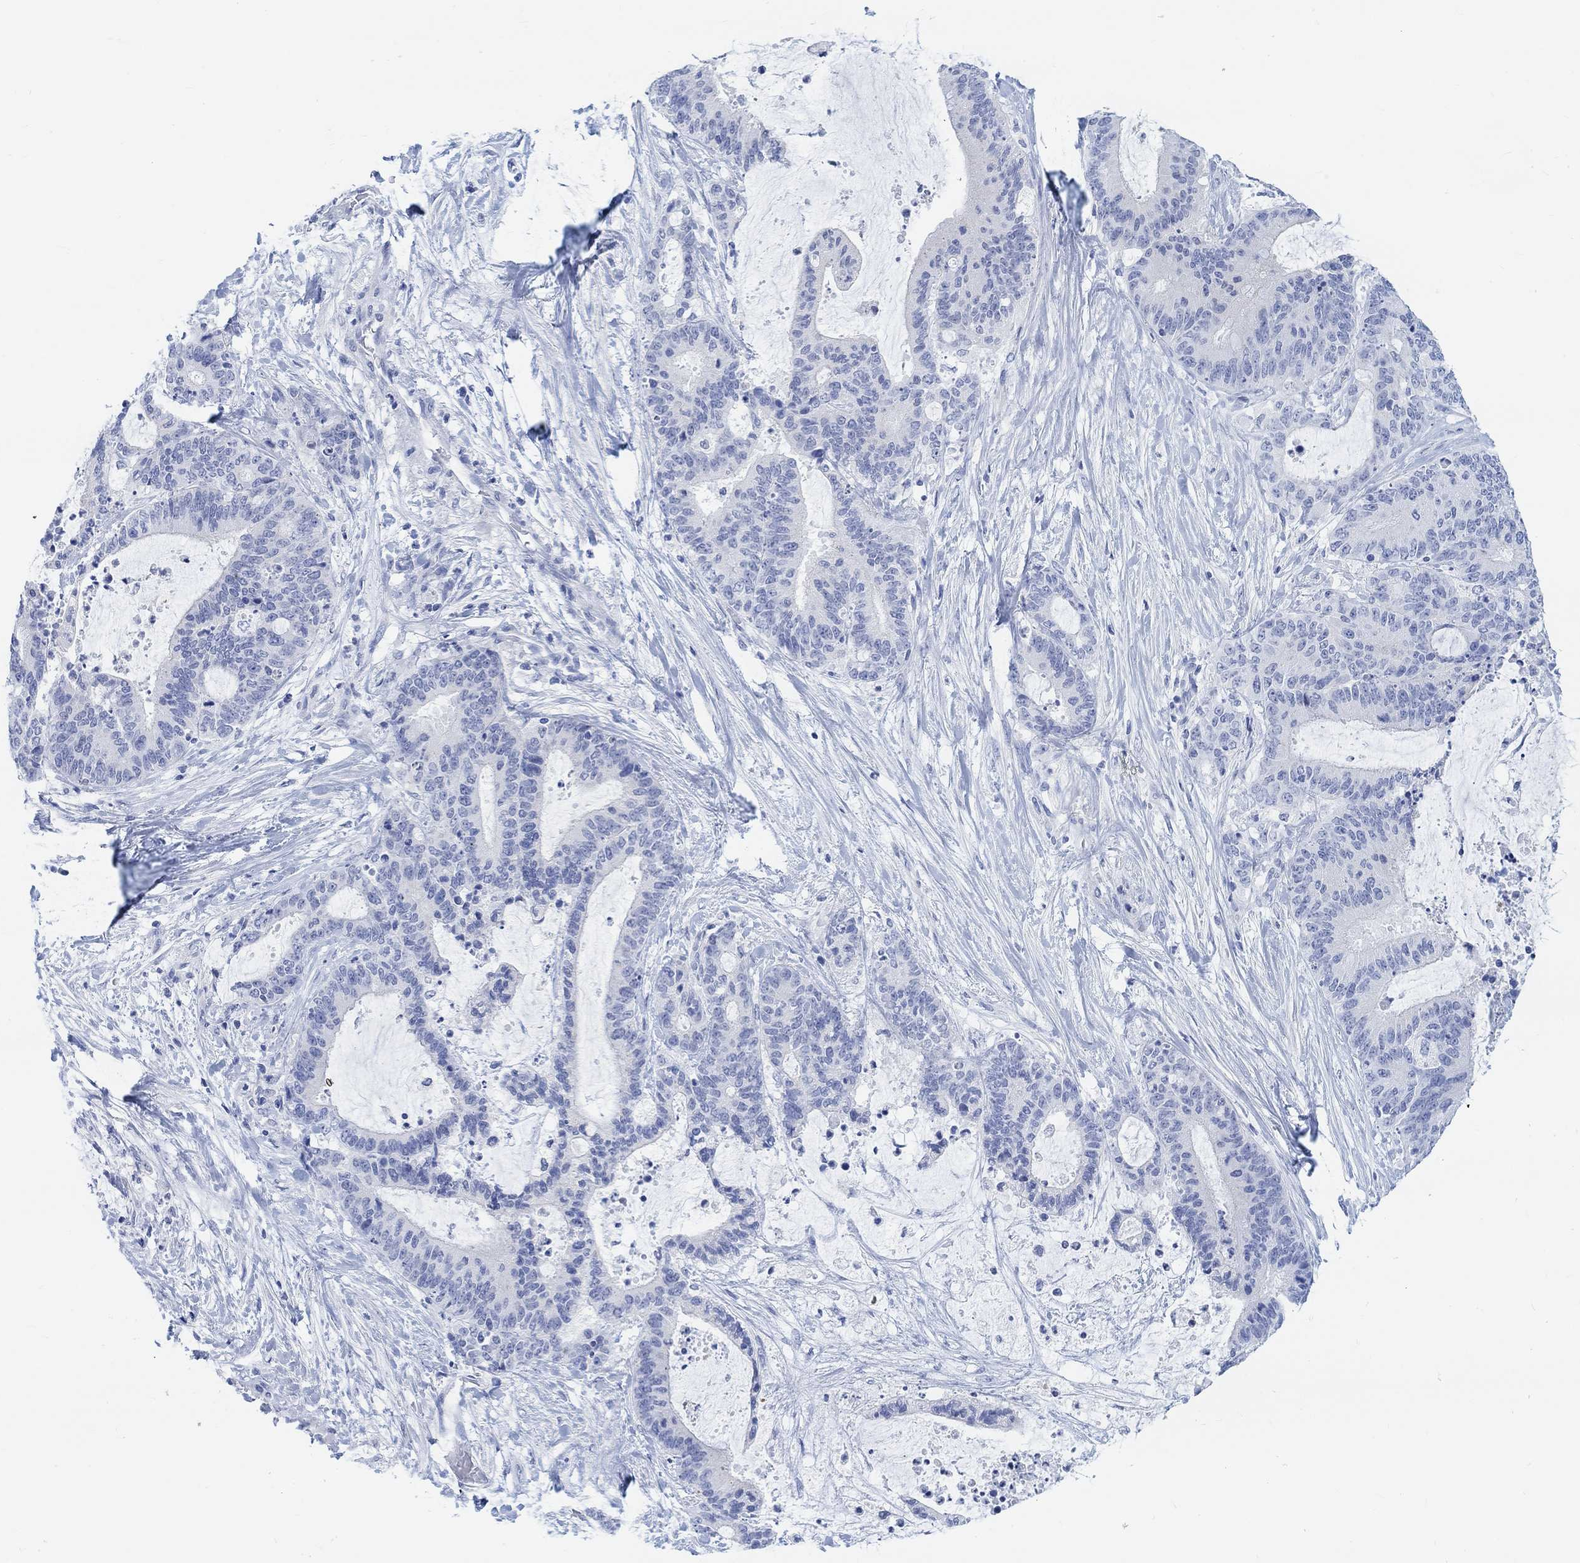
{"staining": {"intensity": "negative", "quantity": "none", "location": "none"}, "tissue": "liver cancer", "cell_type": "Tumor cells", "image_type": "cancer", "snomed": [{"axis": "morphology", "description": "Cholangiocarcinoma"}, {"axis": "topography", "description": "Liver"}], "caption": "A micrograph of human liver cancer is negative for staining in tumor cells.", "gene": "ENO4", "patient": {"sex": "female", "age": 73}}